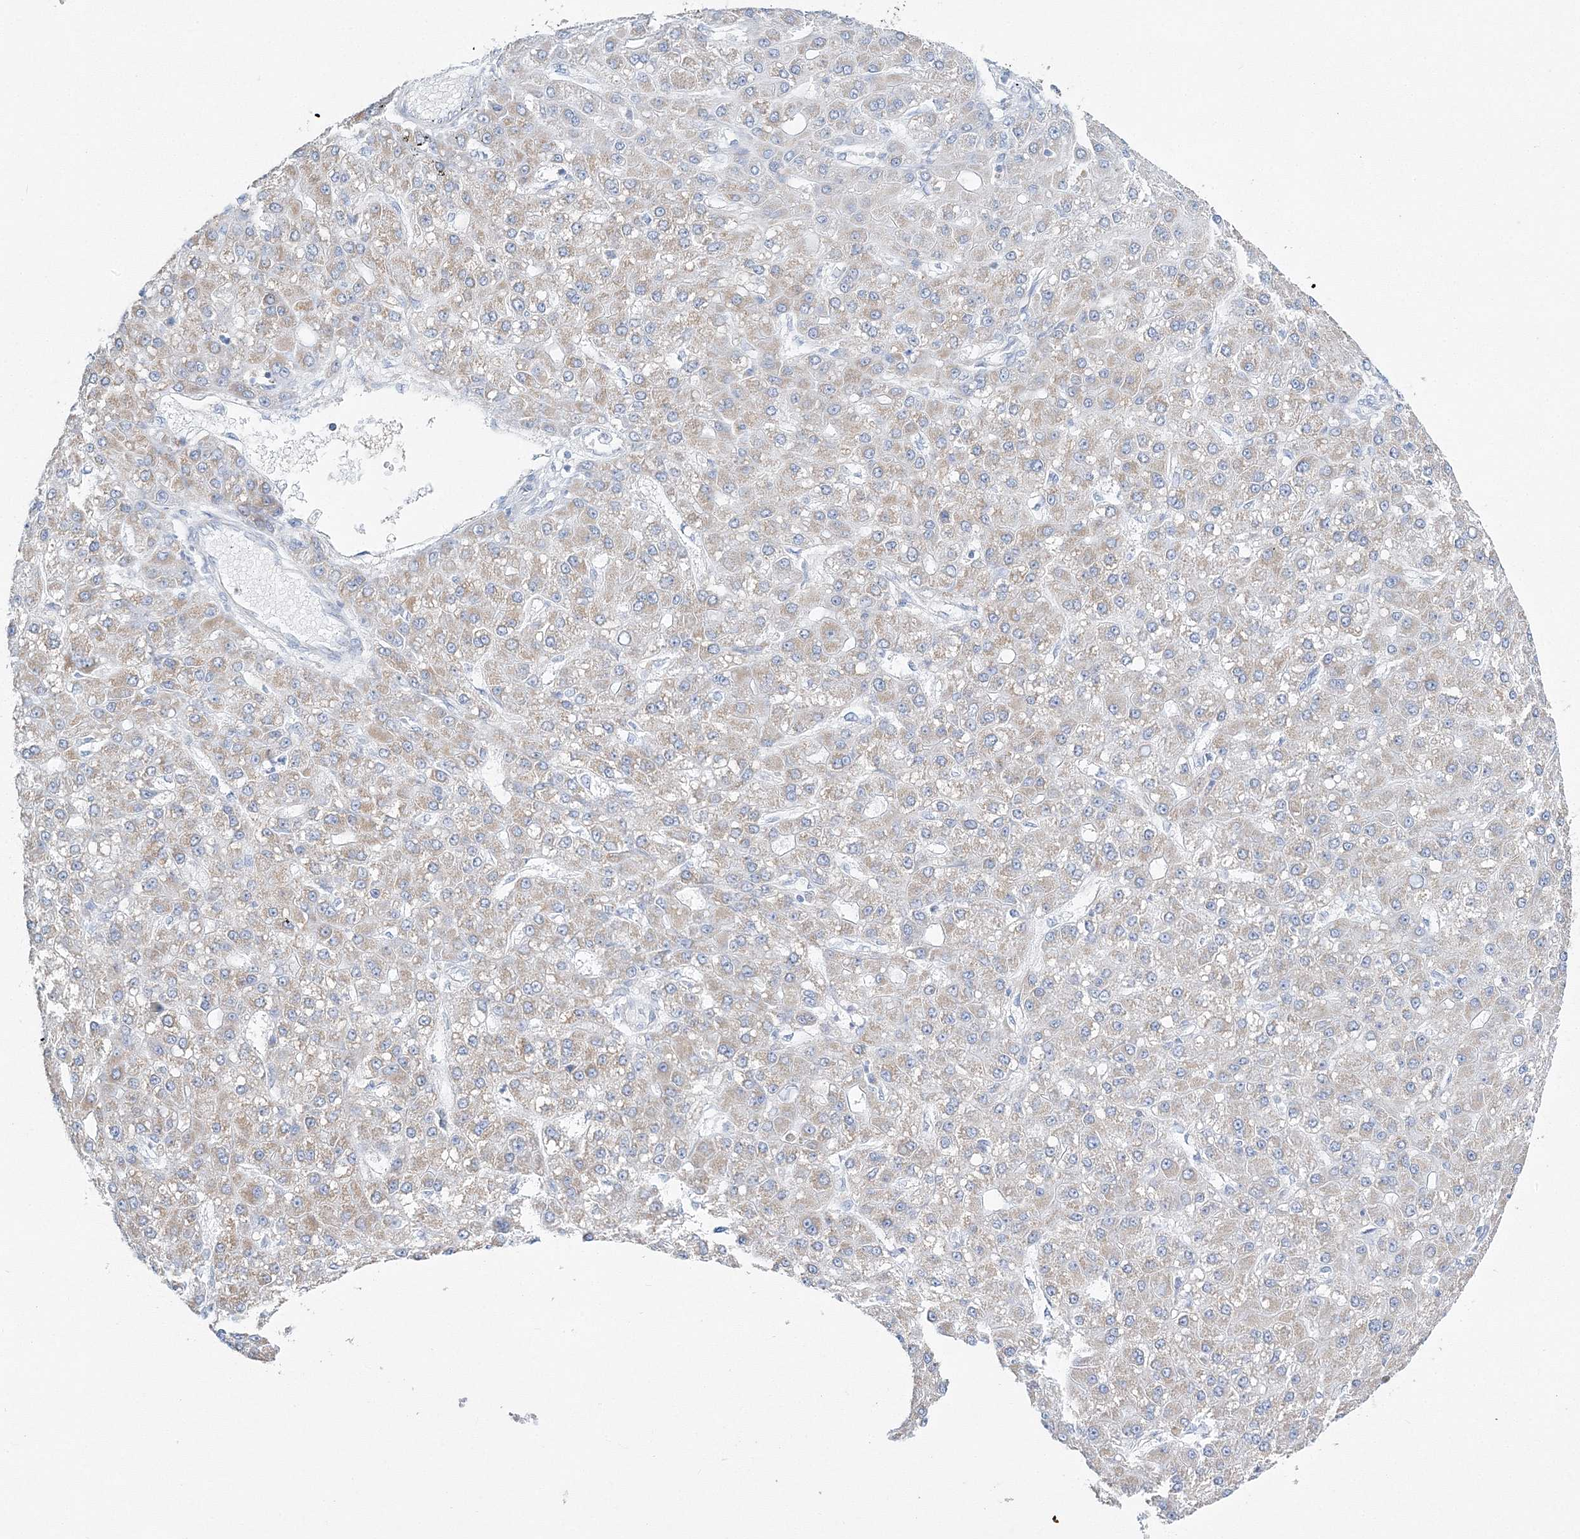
{"staining": {"intensity": "weak", "quantity": "25%-75%", "location": "cytoplasmic/membranous"}, "tissue": "liver cancer", "cell_type": "Tumor cells", "image_type": "cancer", "snomed": [{"axis": "morphology", "description": "Carcinoma, Hepatocellular, NOS"}, {"axis": "topography", "description": "Liver"}], "caption": "Brown immunohistochemical staining in liver hepatocellular carcinoma displays weak cytoplasmic/membranous expression in about 25%-75% of tumor cells.", "gene": "HIBCH", "patient": {"sex": "male", "age": 67}}